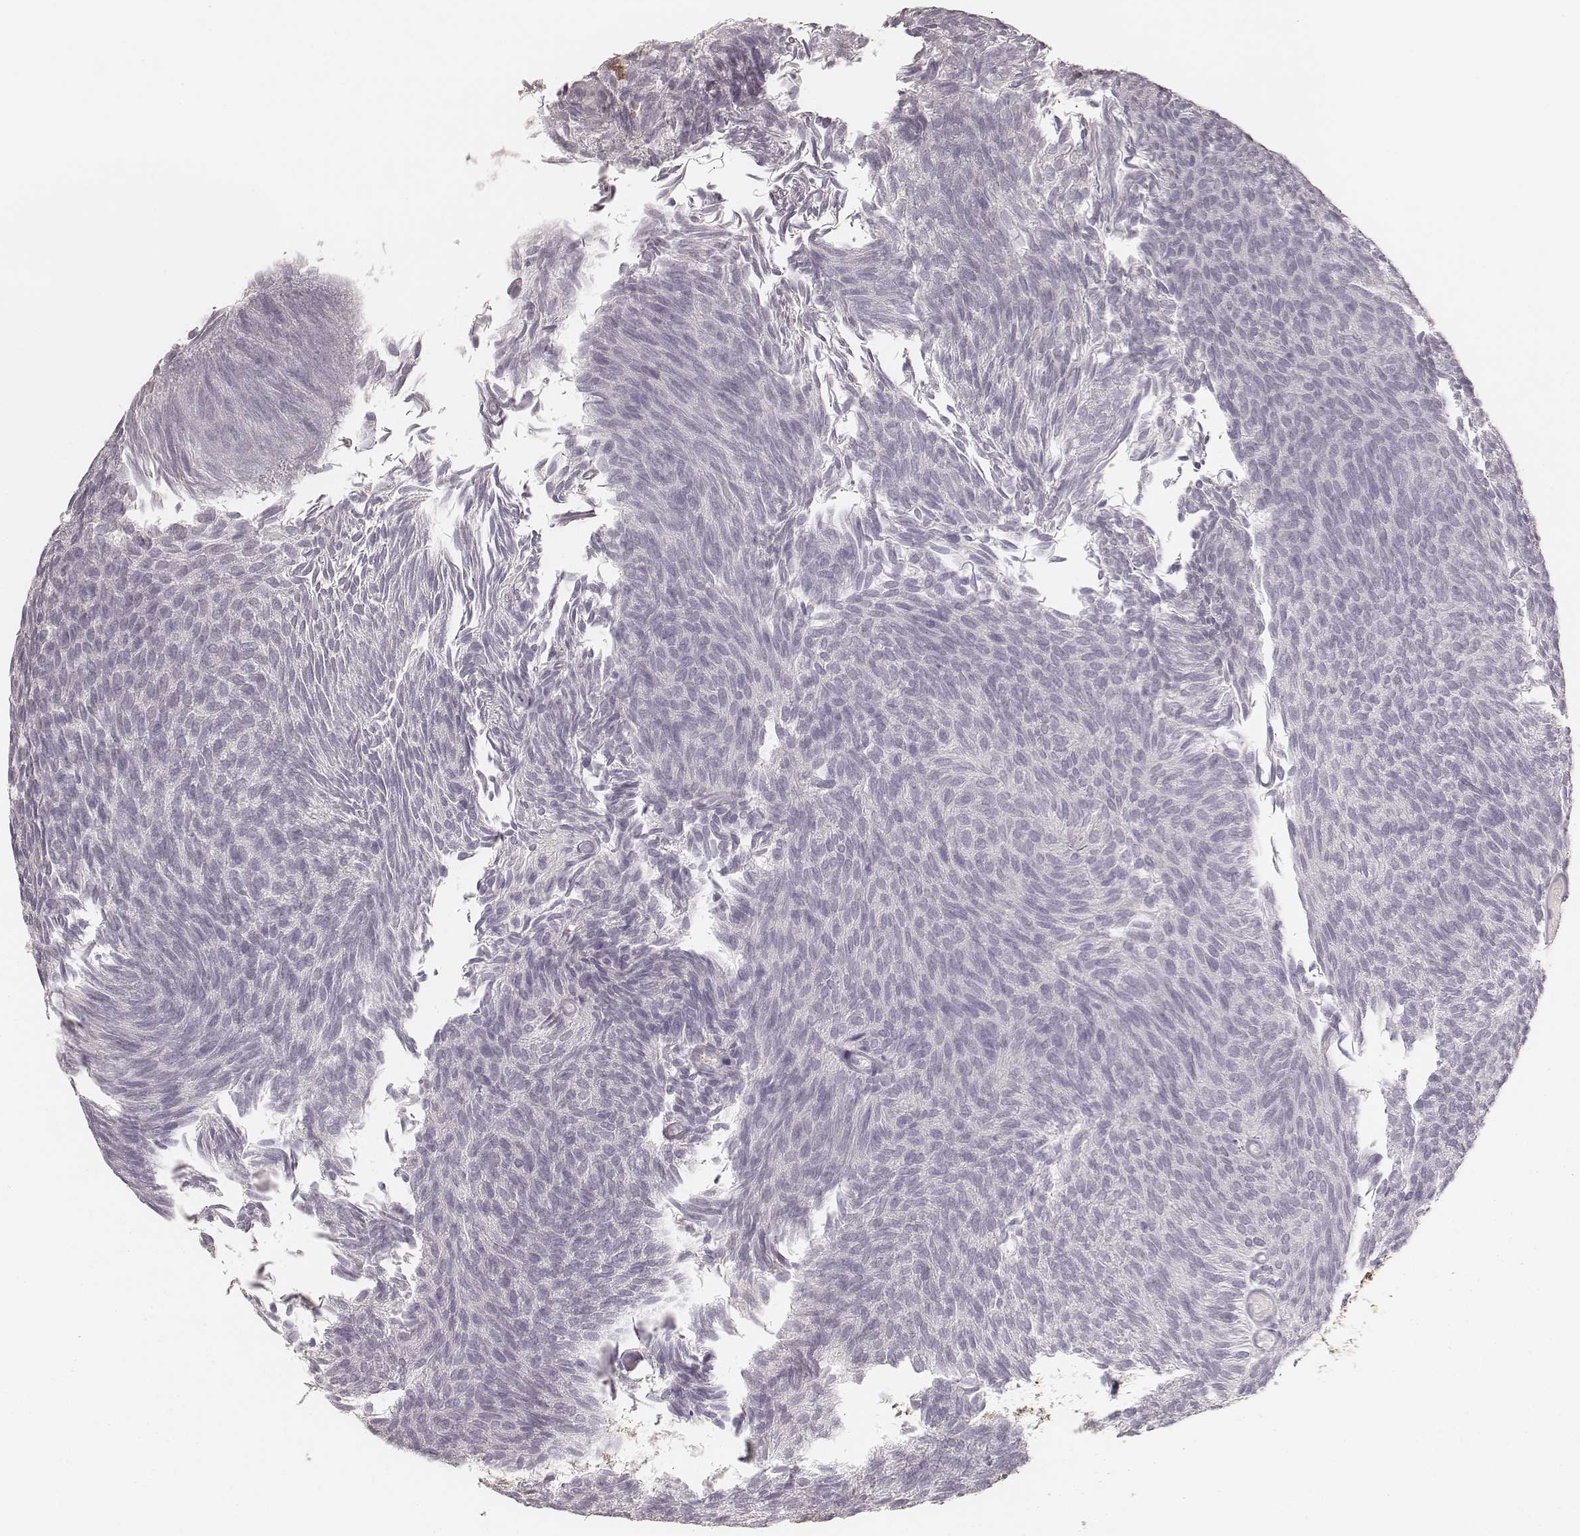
{"staining": {"intensity": "negative", "quantity": "none", "location": "none"}, "tissue": "urothelial cancer", "cell_type": "Tumor cells", "image_type": "cancer", "snomed": [{"axis": "morphology", "description": "Urothelial carcinoma, Low grade"}, {"axis": "topography", "description": "Urinary bladder"}], "caption": "Tumor cells show no significant expression in urothelial carcinoma (low-grade).", "gene": "CARS1", "patient": {"sex": "male", "age": 77}}